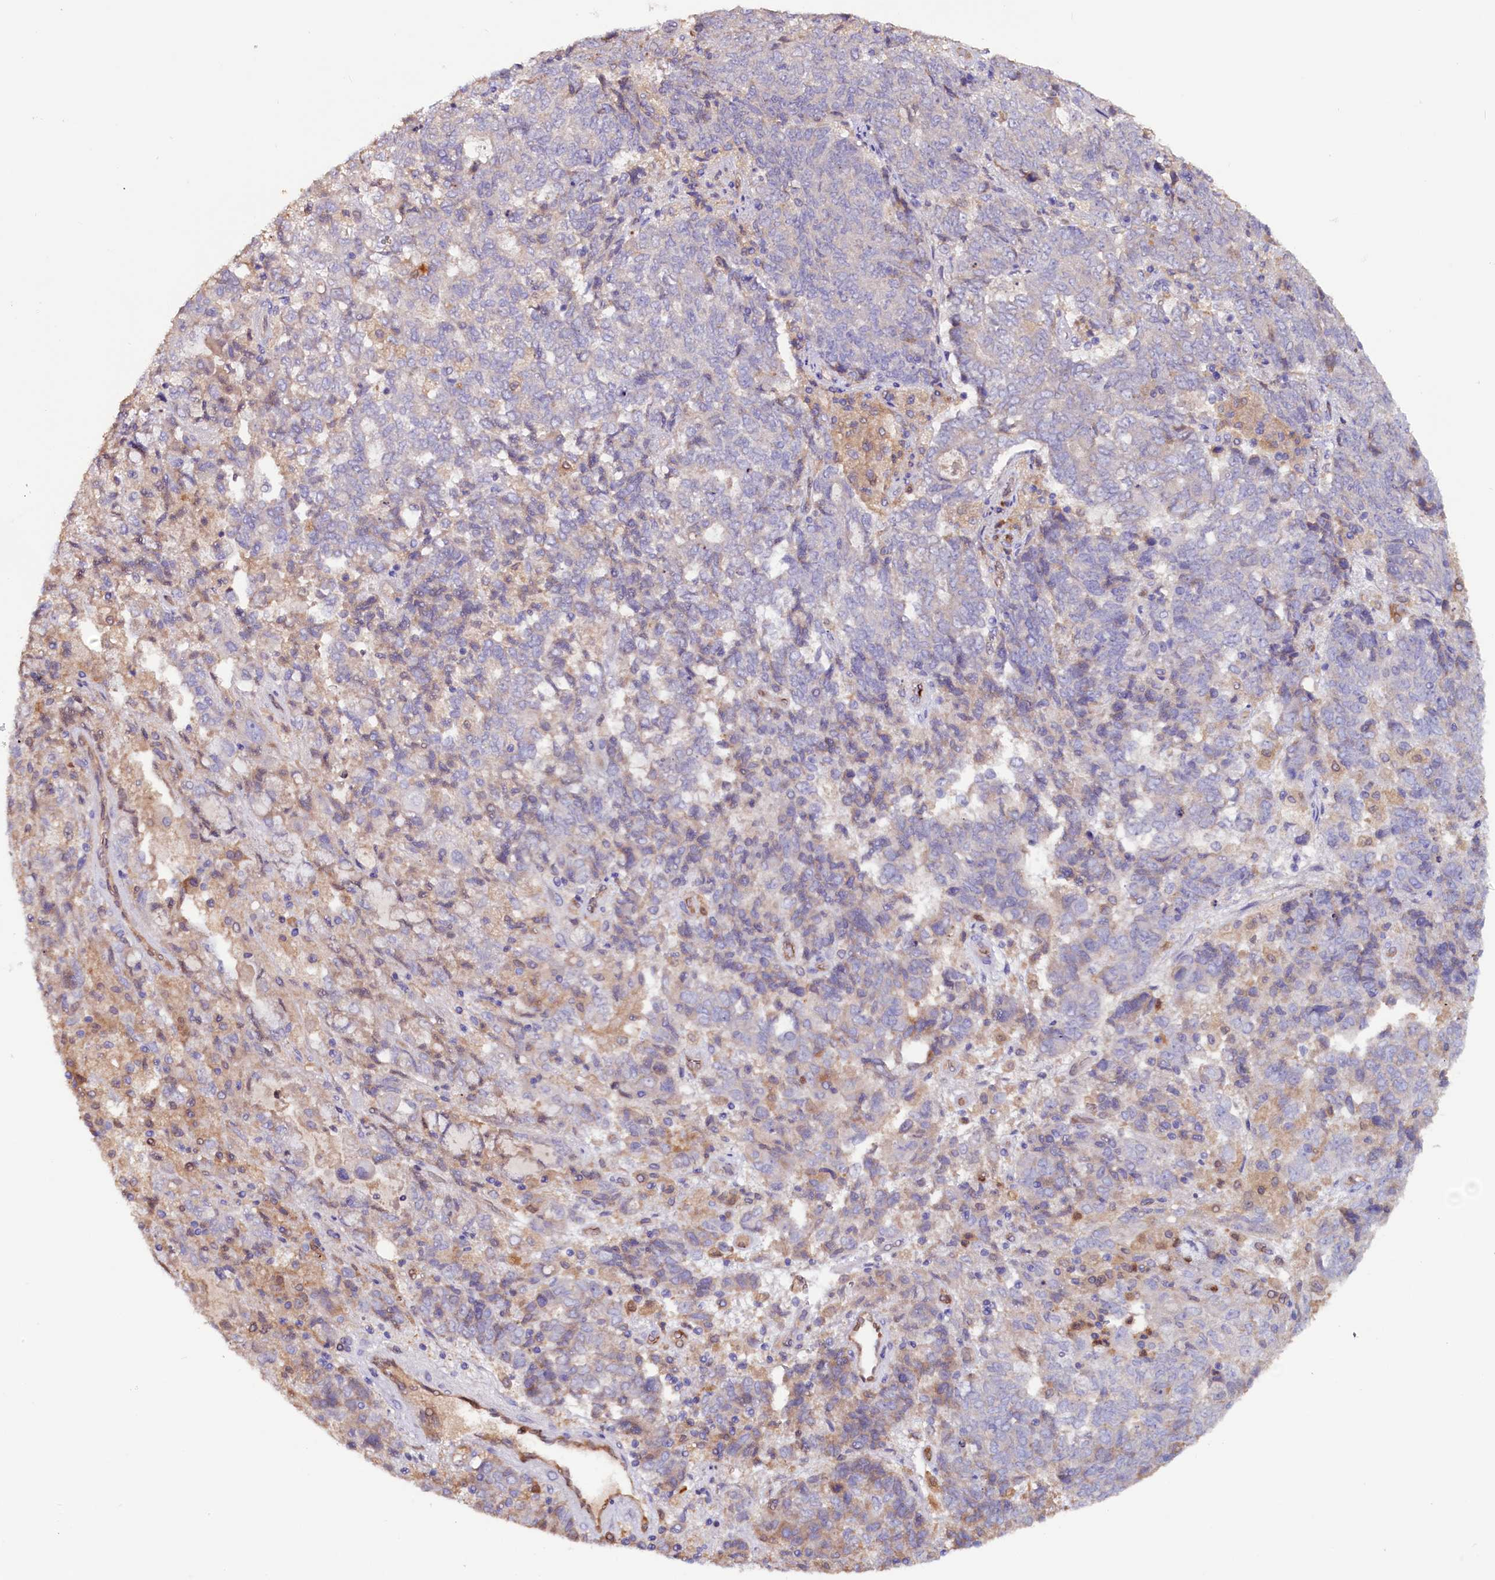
{"staining": {"intensity": "weak", "quantity": "<25%", "location": "cytoplasmic/membranous"}, "tissue": "endometrial cancer", "cell_type": "Tumor cells", "image_type": "cancer", "snomed": [{"axis": "morphology", "description": "Adenocarcinoma, NOS"}, {"axis": "topography", "description": "Endometrium"}], "caption": "The IHC micrograph has no significant expression in tumor cells of endometrial cancer (adenocarcinoma) tissue.", "gene": "IL17RD", "patient": {"sex": "female", "age": 80}}